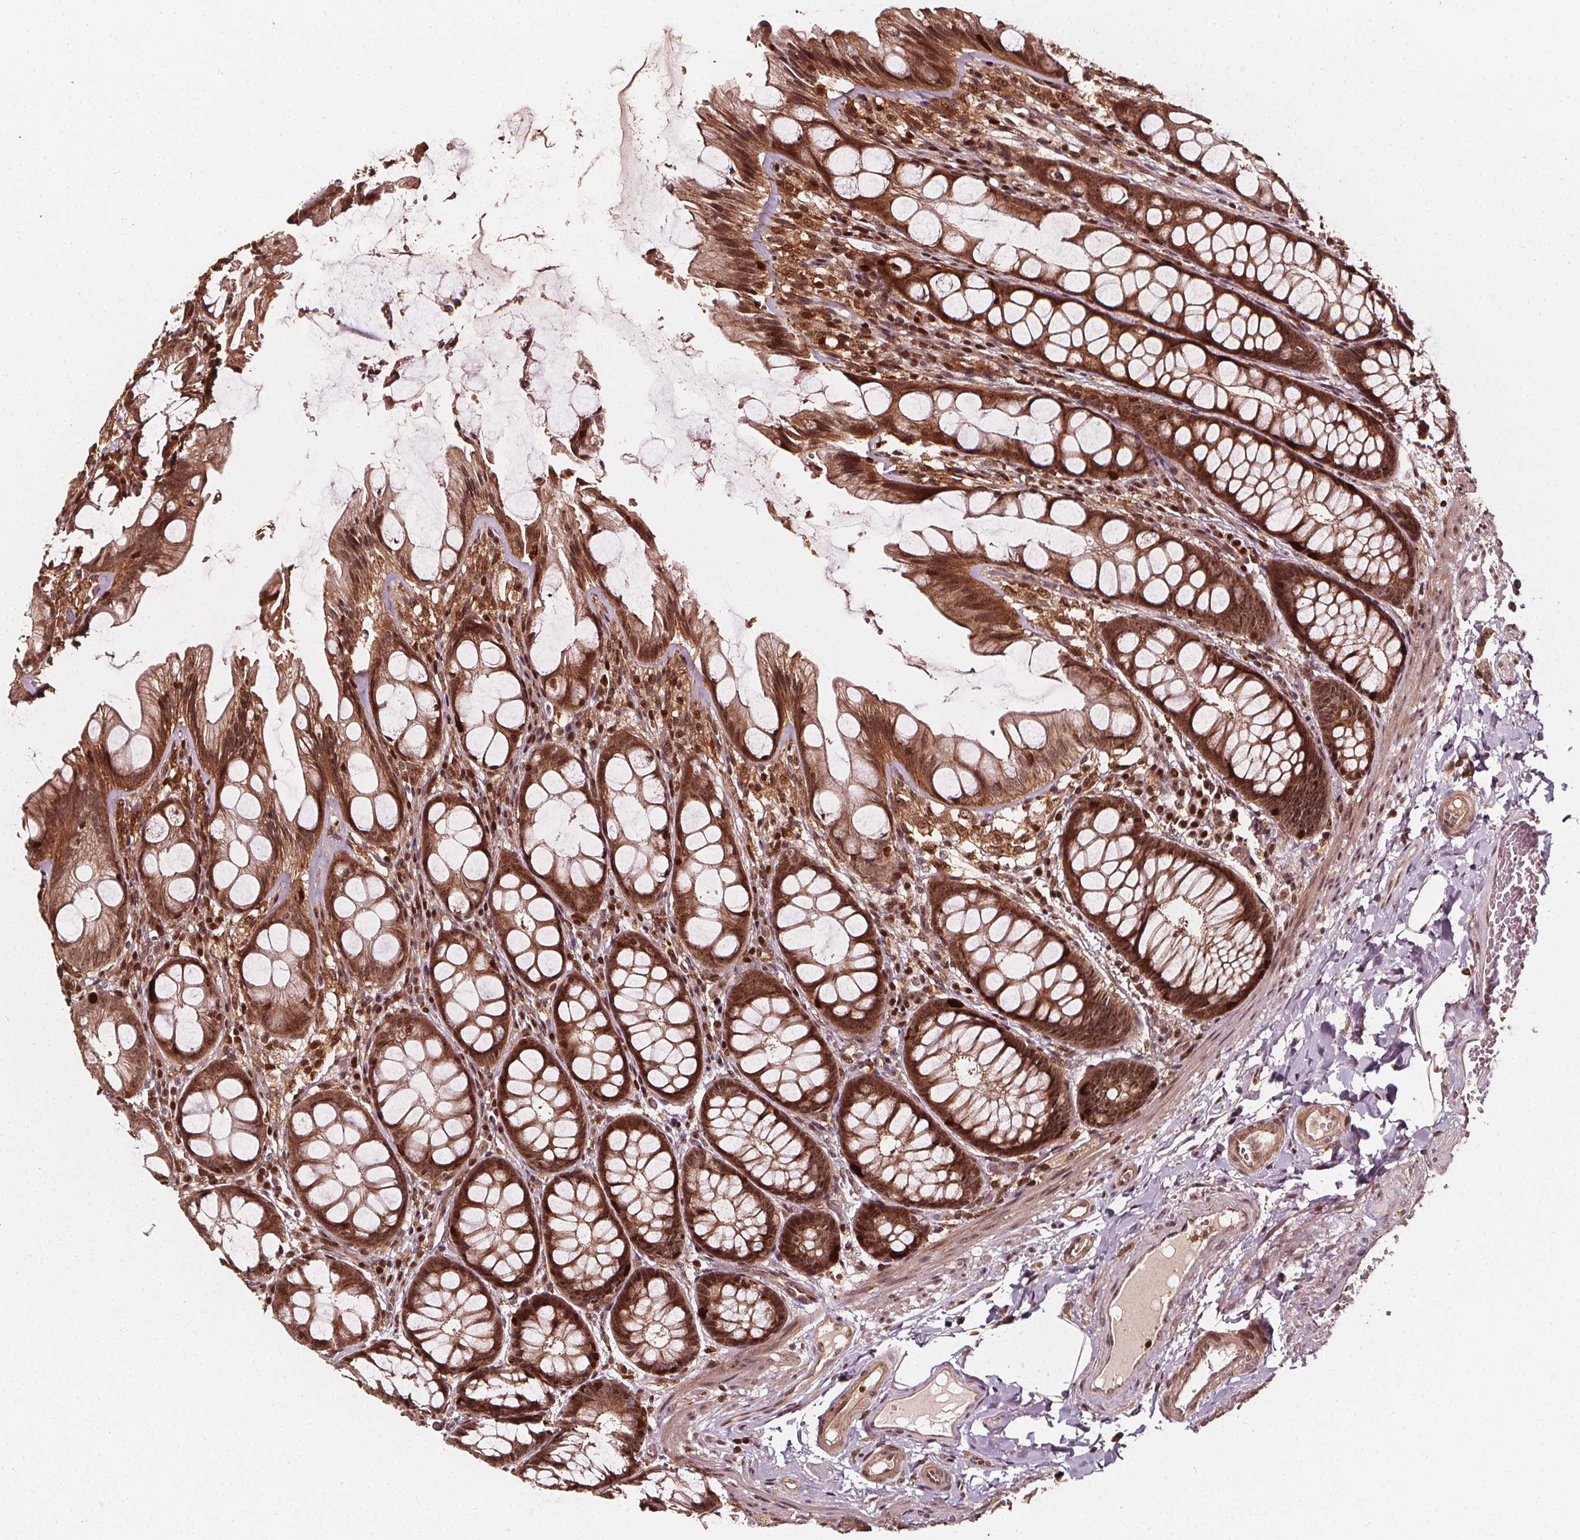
{"staining": {"intensity": "moderate", "quantity": "25%-75%", "location": "nuclear"}, "tissue": "colon", "cell_type": "Endothelial cells", "image_type": "normal", "snomed": [{"axis": "morphology", "description": "Normal tissue, NOS"}, {"axis": "topography", "description": "Colon"}], "caption": "Immunohistochemistry image of normal colon stained for a protein (brown), which demonstrates medium levels of moderate nuclear staining in approximately 25%-75% of endothelial cells.", "gene": "EXOSC9", "patient": {"sex": "male", "age": 47}}